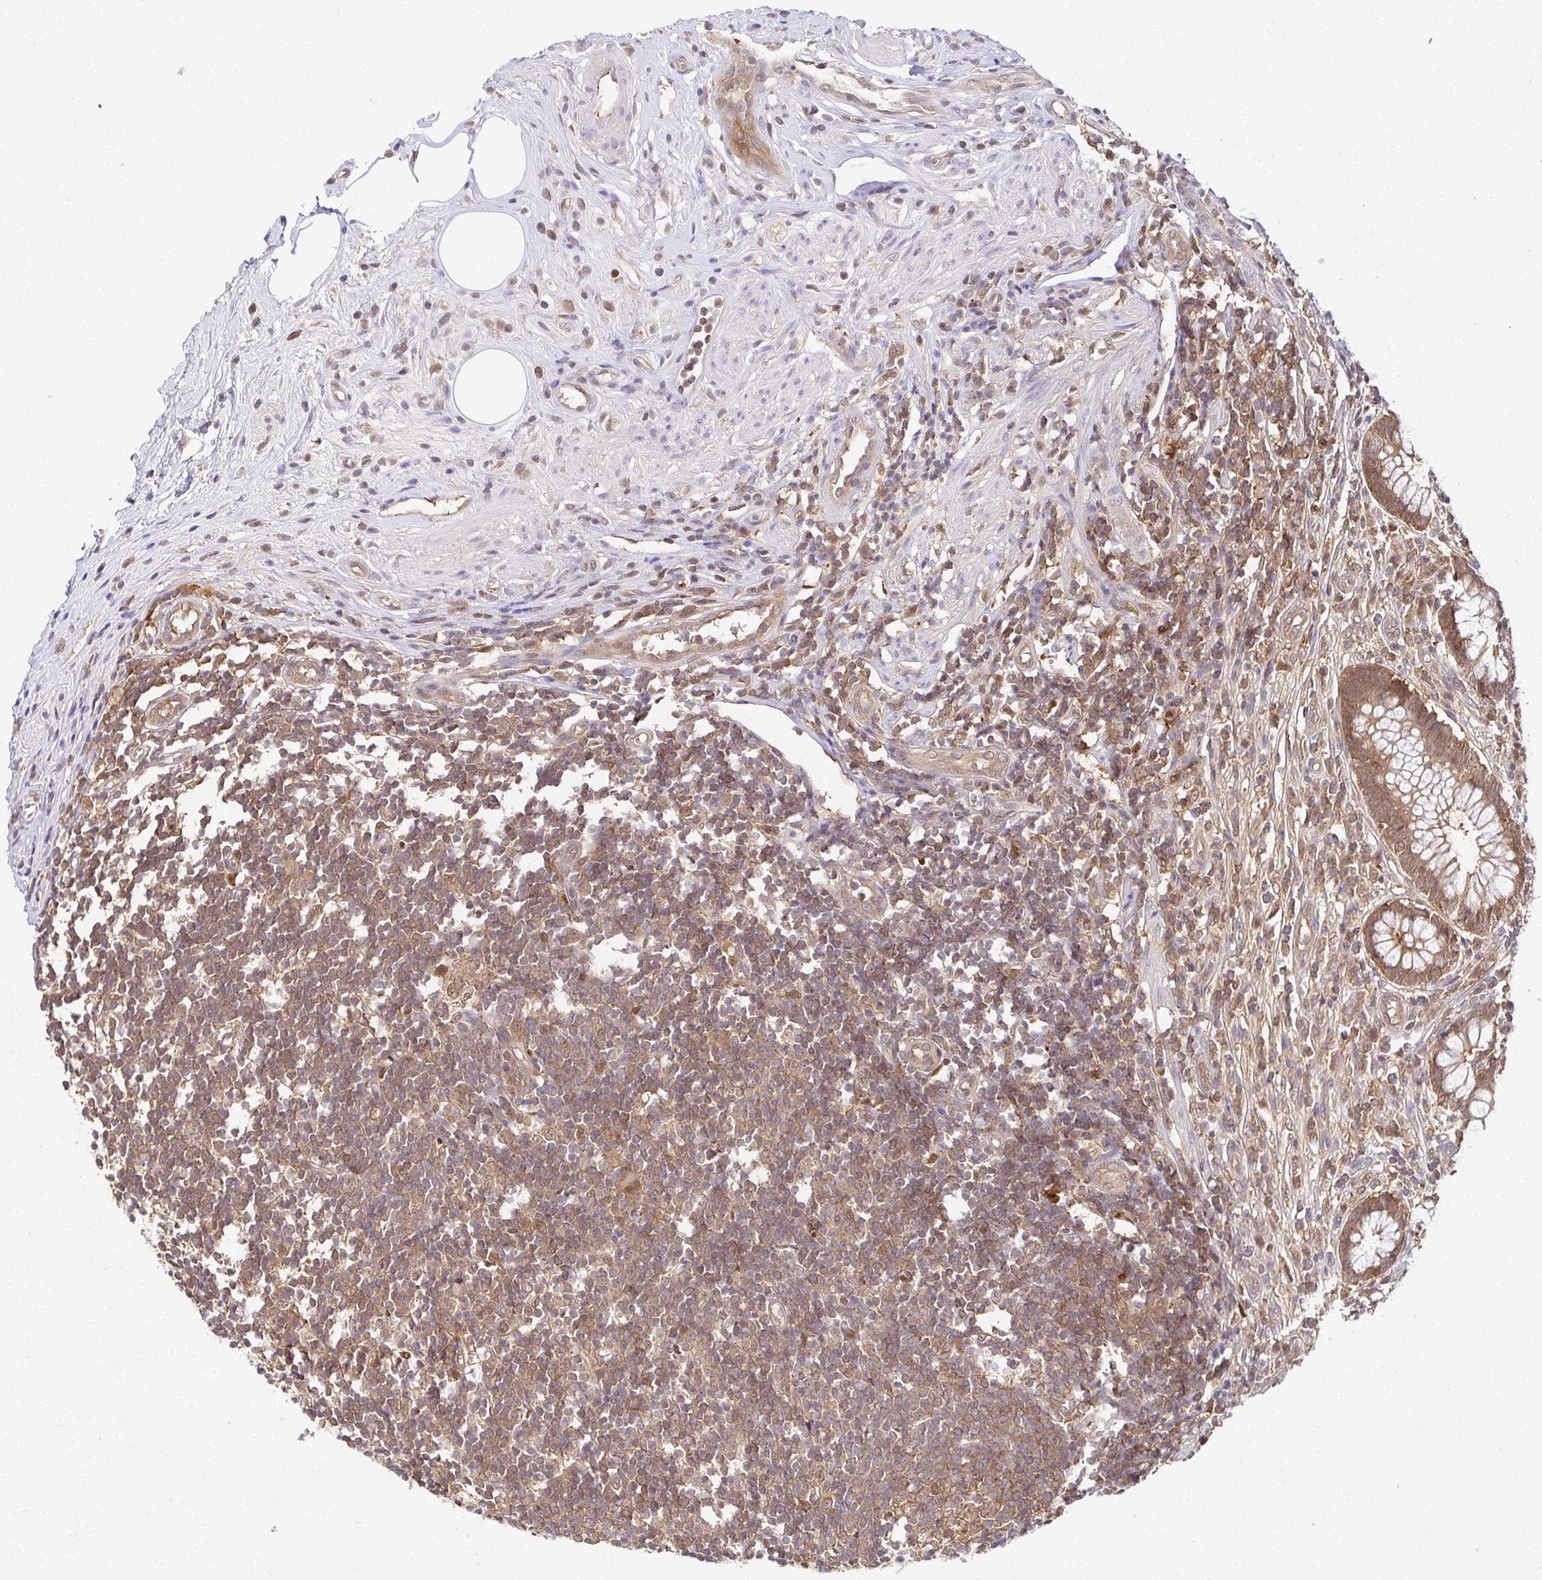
{"staining": {"intensity": "moderate", "quantity": ">75%", "location": "cytoplasmic/membranous,nuclear"}, "tissue": "appendix", "cell_type": "Glandular cells", "image_type": "normal", "snomed": [{"axis": "morphology", "description": "Normal tissue, NOS"}, {"axis": "topography", "description": "Appendix"}], "caption": "This is a photomicrograph of IHC staining of normal appendix, which shows moderate staining in the cytoplasmic/membranous,nuclear of glandular cells.", "gene": "PSMA4", "patient": {"sex": "female", "age": 56}}